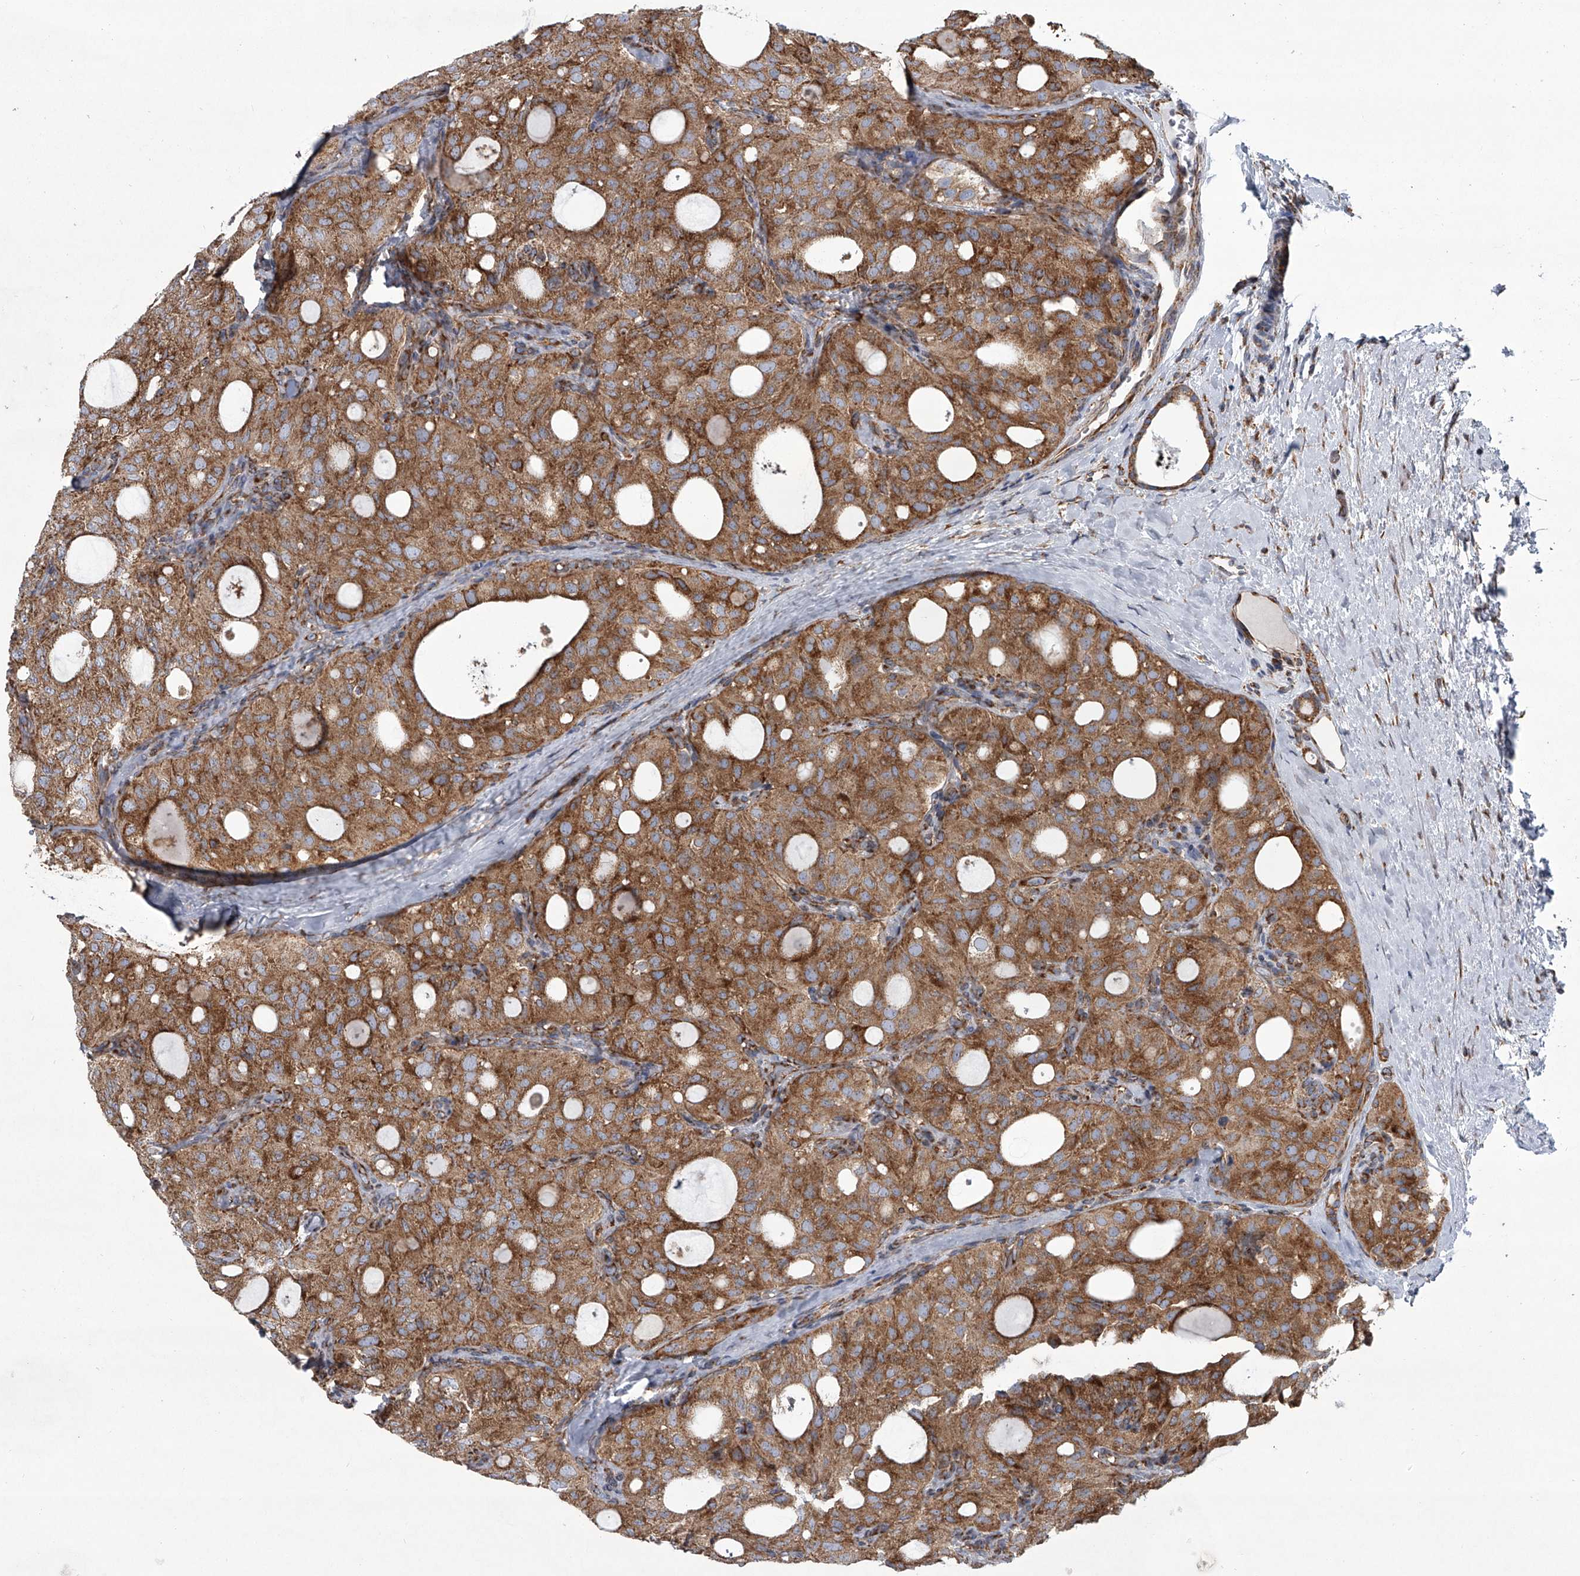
{"staining": {"intensity": "moderate", "quantity": ">75%", "location": "cytoplasmic/membranous"}, "tissue": "thyroid cancer", "cell_type": "Tumor cells", "image_type": "cancer", "snomed": [{"axis": "morphology", "description": "Follicular adenoma carcinoma, NOS"}, {"axis": "topography", "description": "Thyroid gland"}], "caption": "Immunohistochemical staining of thyroid cancer (follicular adenoma carcinoma) shows medium levels of moderate cytoplasmic/membranous protein expression in about >75% of tumor cells.", "gene": "ZC3H15", "patient": {"sex": "male", "age": 75}}